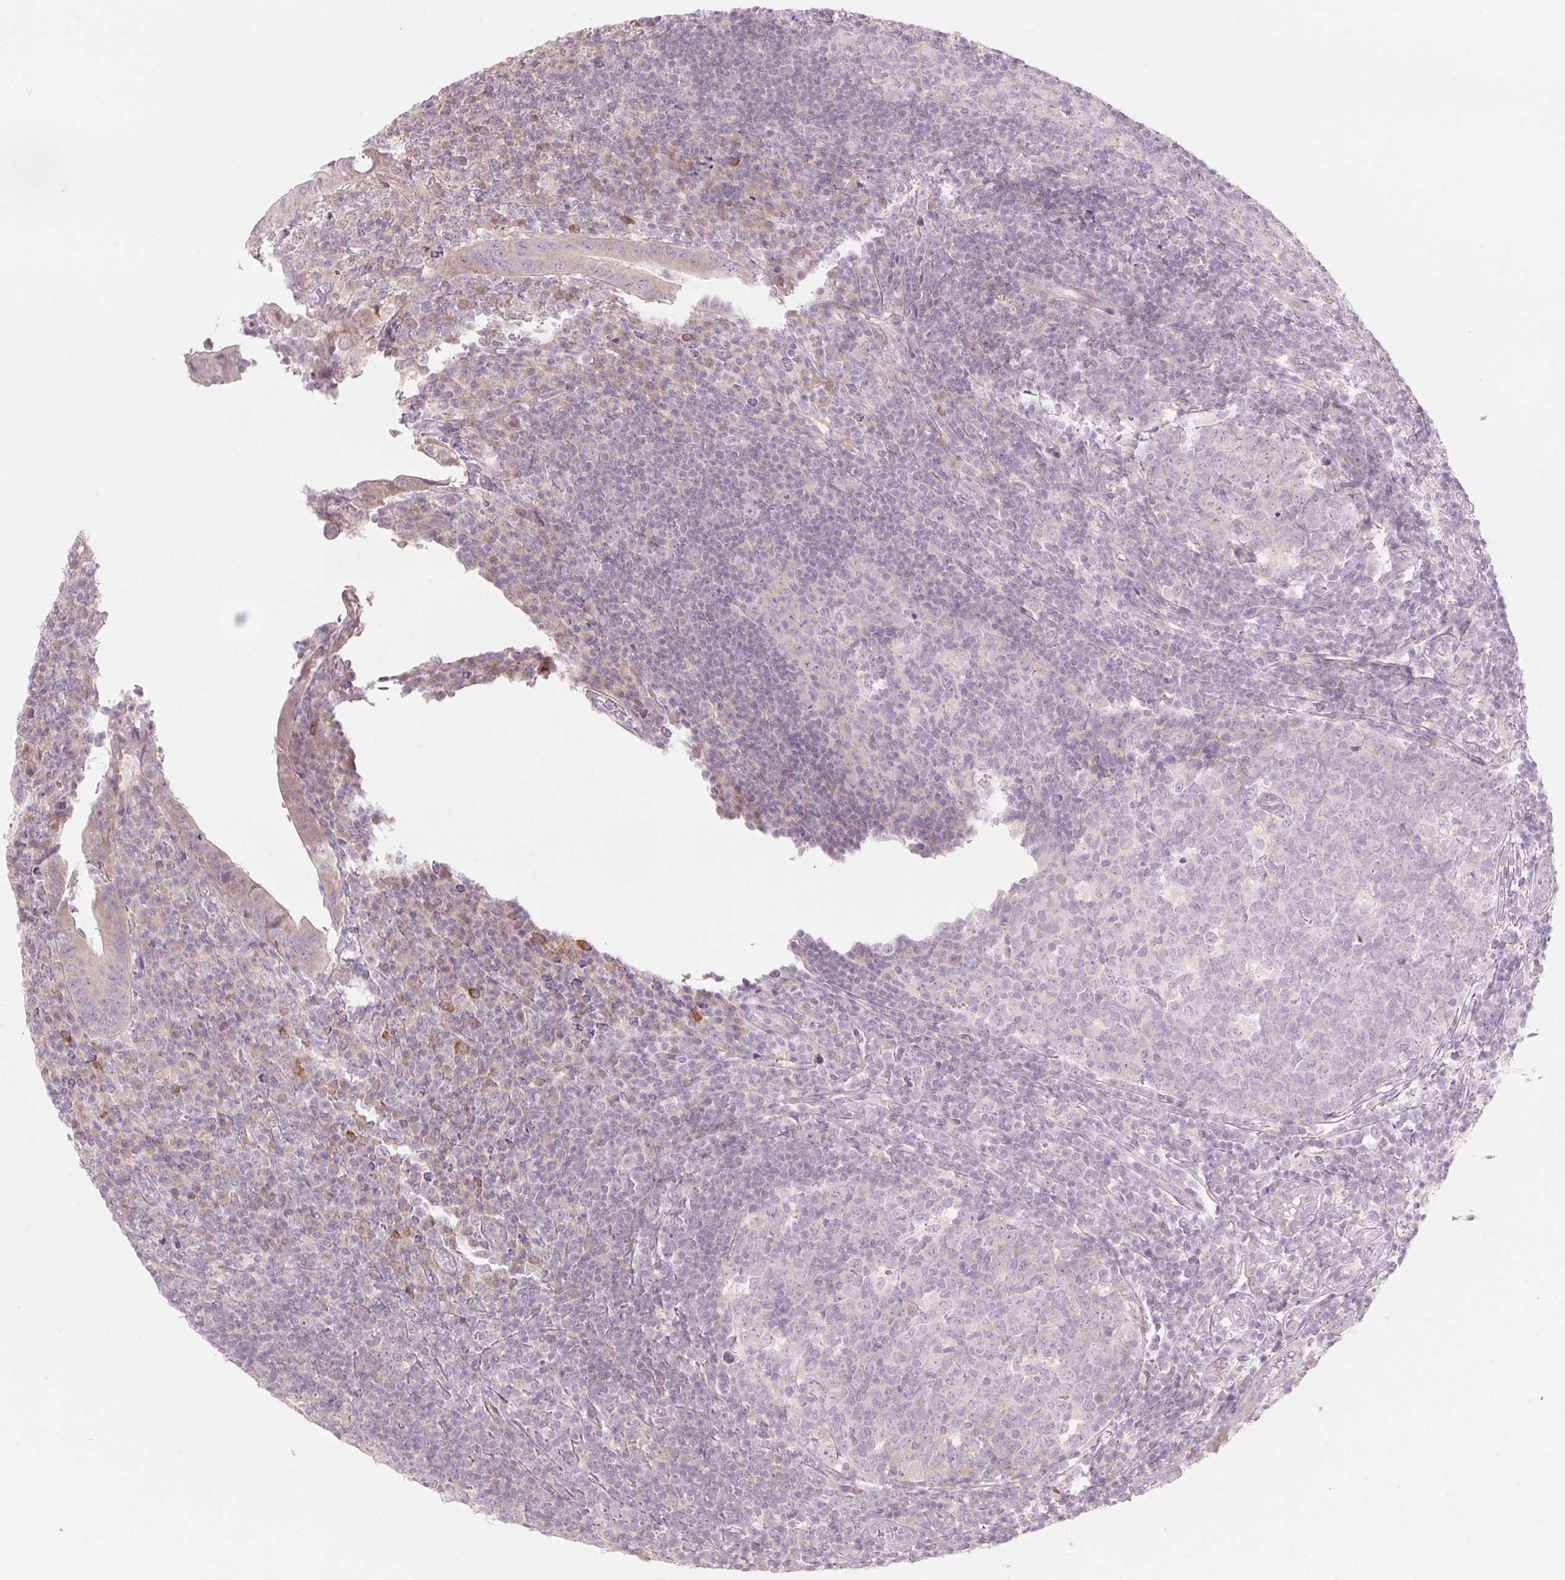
{"staining": {"intensity": "weak", "quantity": "25%-75%", "location": "cytoplasmic/membranous"}, "tissue": "appendix", "cell_type": "Glandular cells", "image_type": "normal", "snomed": [{"axis": "morphology", "description": "Normal tissue, NOS"}, {"axis": "topography", "description": "Appendix"}], "caption": "A low amount of weak cytoplasmic/membranous expression is appreciated in about 25%-75% of glandular cells in normal appendix.", "gene": "GNMT", "patient": {"sex": "male", "age": 18}}